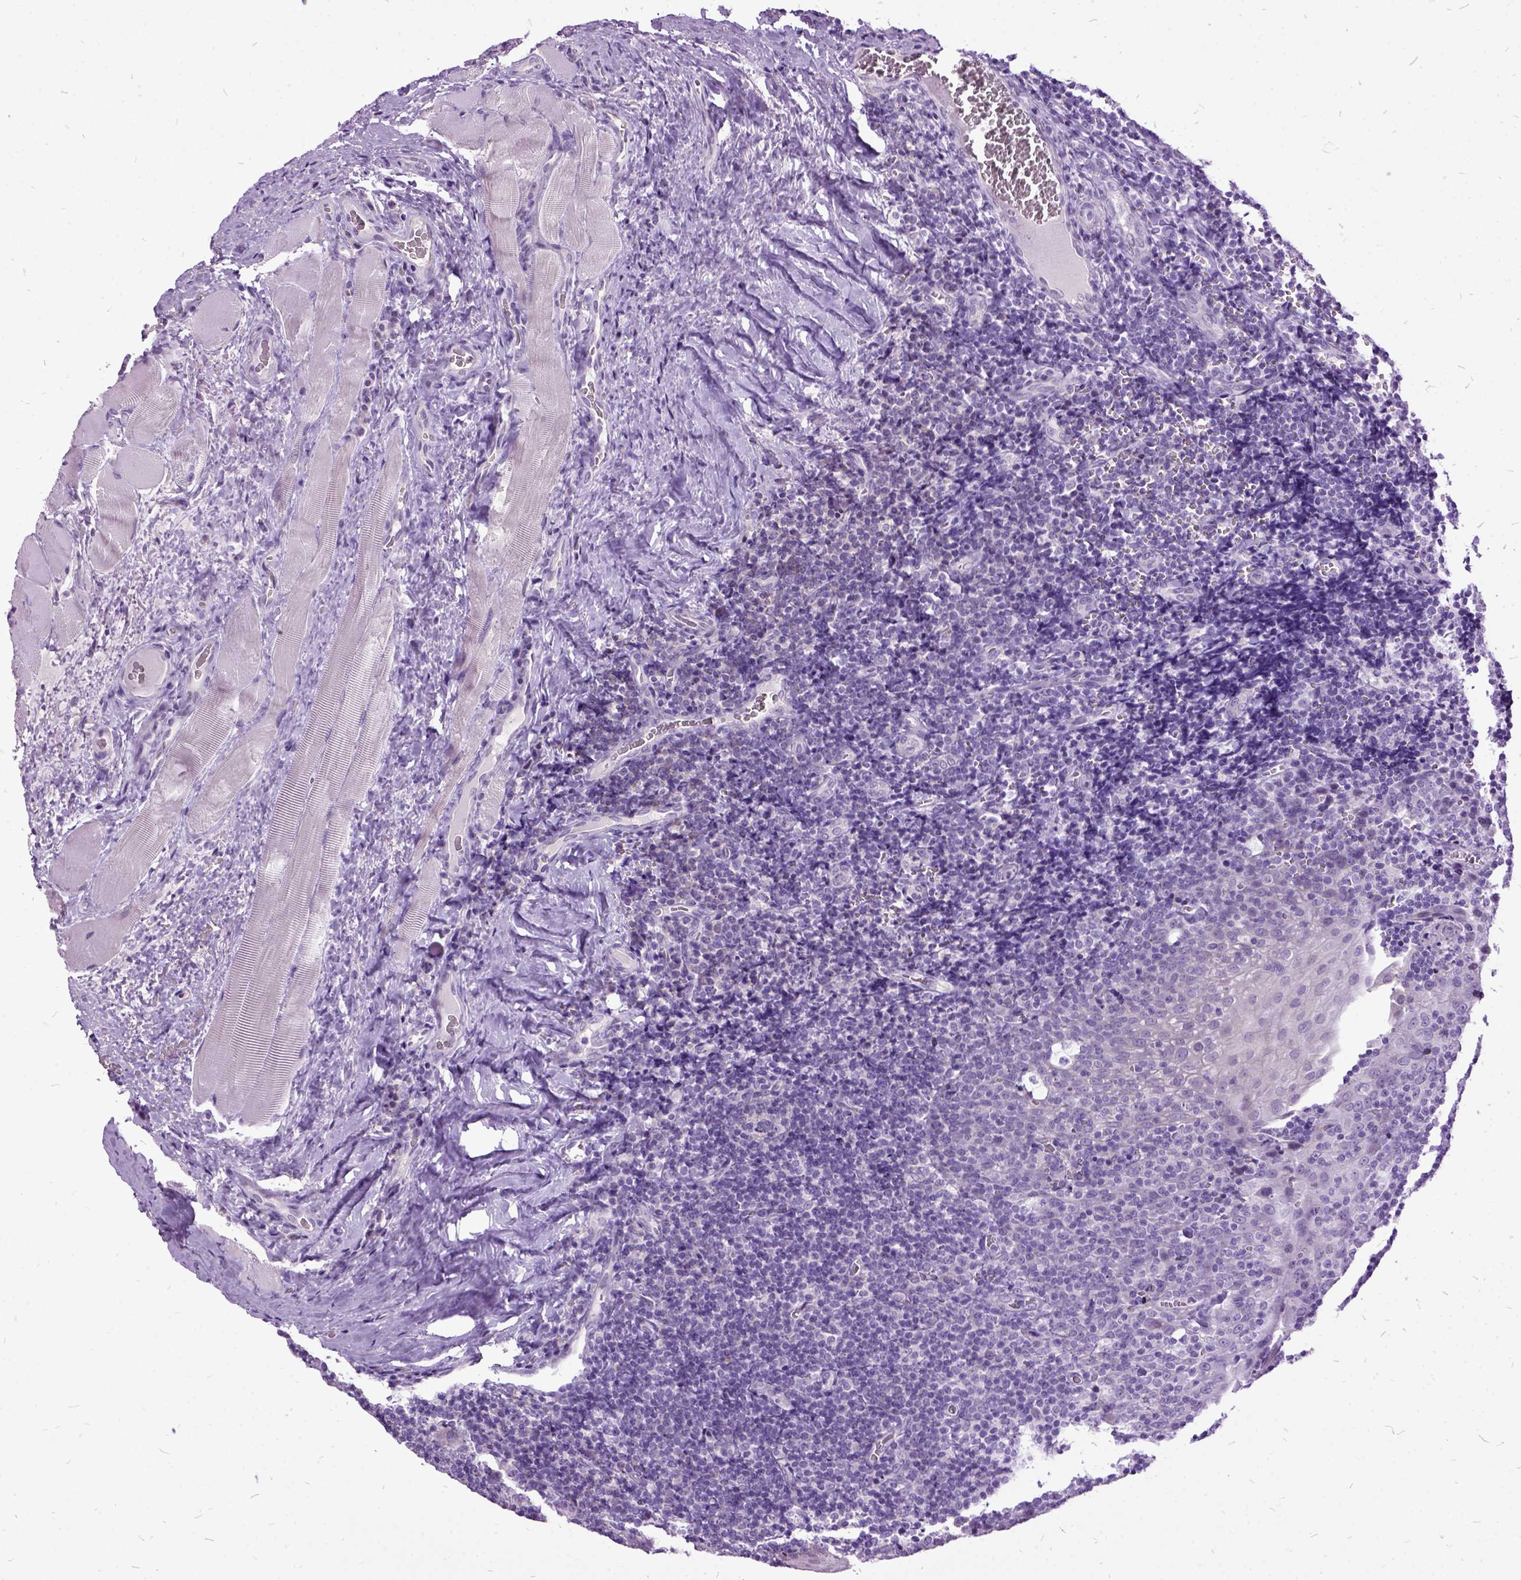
{"staining": {"intensity": "negative", "quantity": "none", "location": "none"}, "tissue": "tonsil", "cell_type": "Germinal center cells", "image_type": "normal", "snomed": [{"axis": "morphology", "description": "Normal tissue, NOS"}, {"axis": "morphology", "description": "Inflammation, NOS"}, {"axis": "topography", "description": "Tonsil"}], "caption": "Immunohistochemistry of benign tonsil shows no positivity in germinal center cells.", "gene": "MME", "patient": {"sex": "female", "age": 31}}